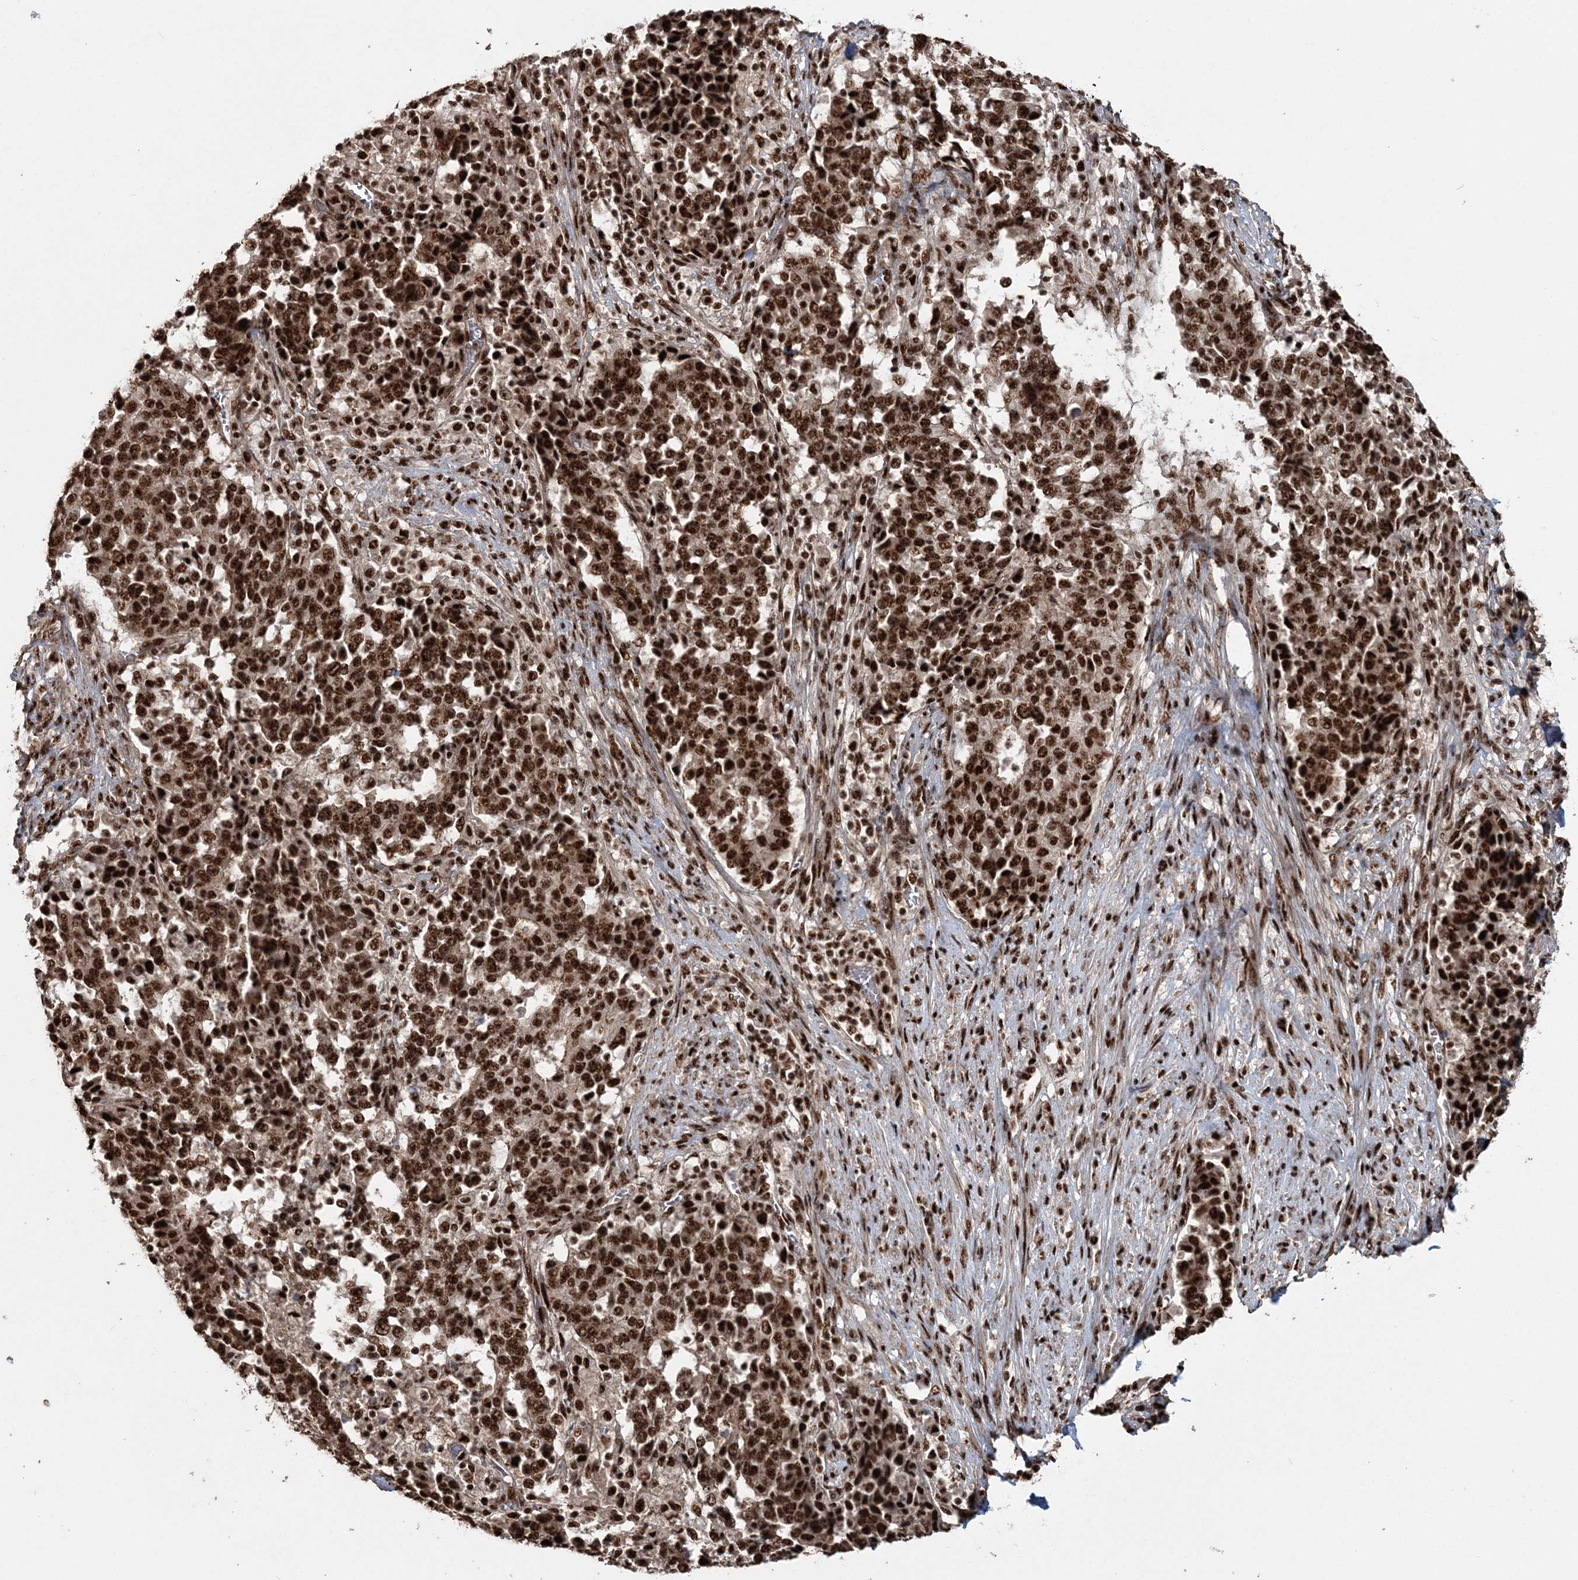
{"staining": {"intensity": "strong", "quantity": ">75%", "location": "nuclear"}, "tissue": "stomach cancer", "cell_type": "Tumor cells", "image_type": "cancer", "snomed": [{"axis": "morphology", "description": "Adenocarcinoma, NOS"}, {"axis": "topography", "description": "Stomach"}], "caption": "The histopathology image exhibits a brown stain indicating the presence of a protein in the nuclear of tumor cells in stomach adenocarcinoma.", "gene": "EXOSC8", "patient": {"sex": "male", "age": 59}}